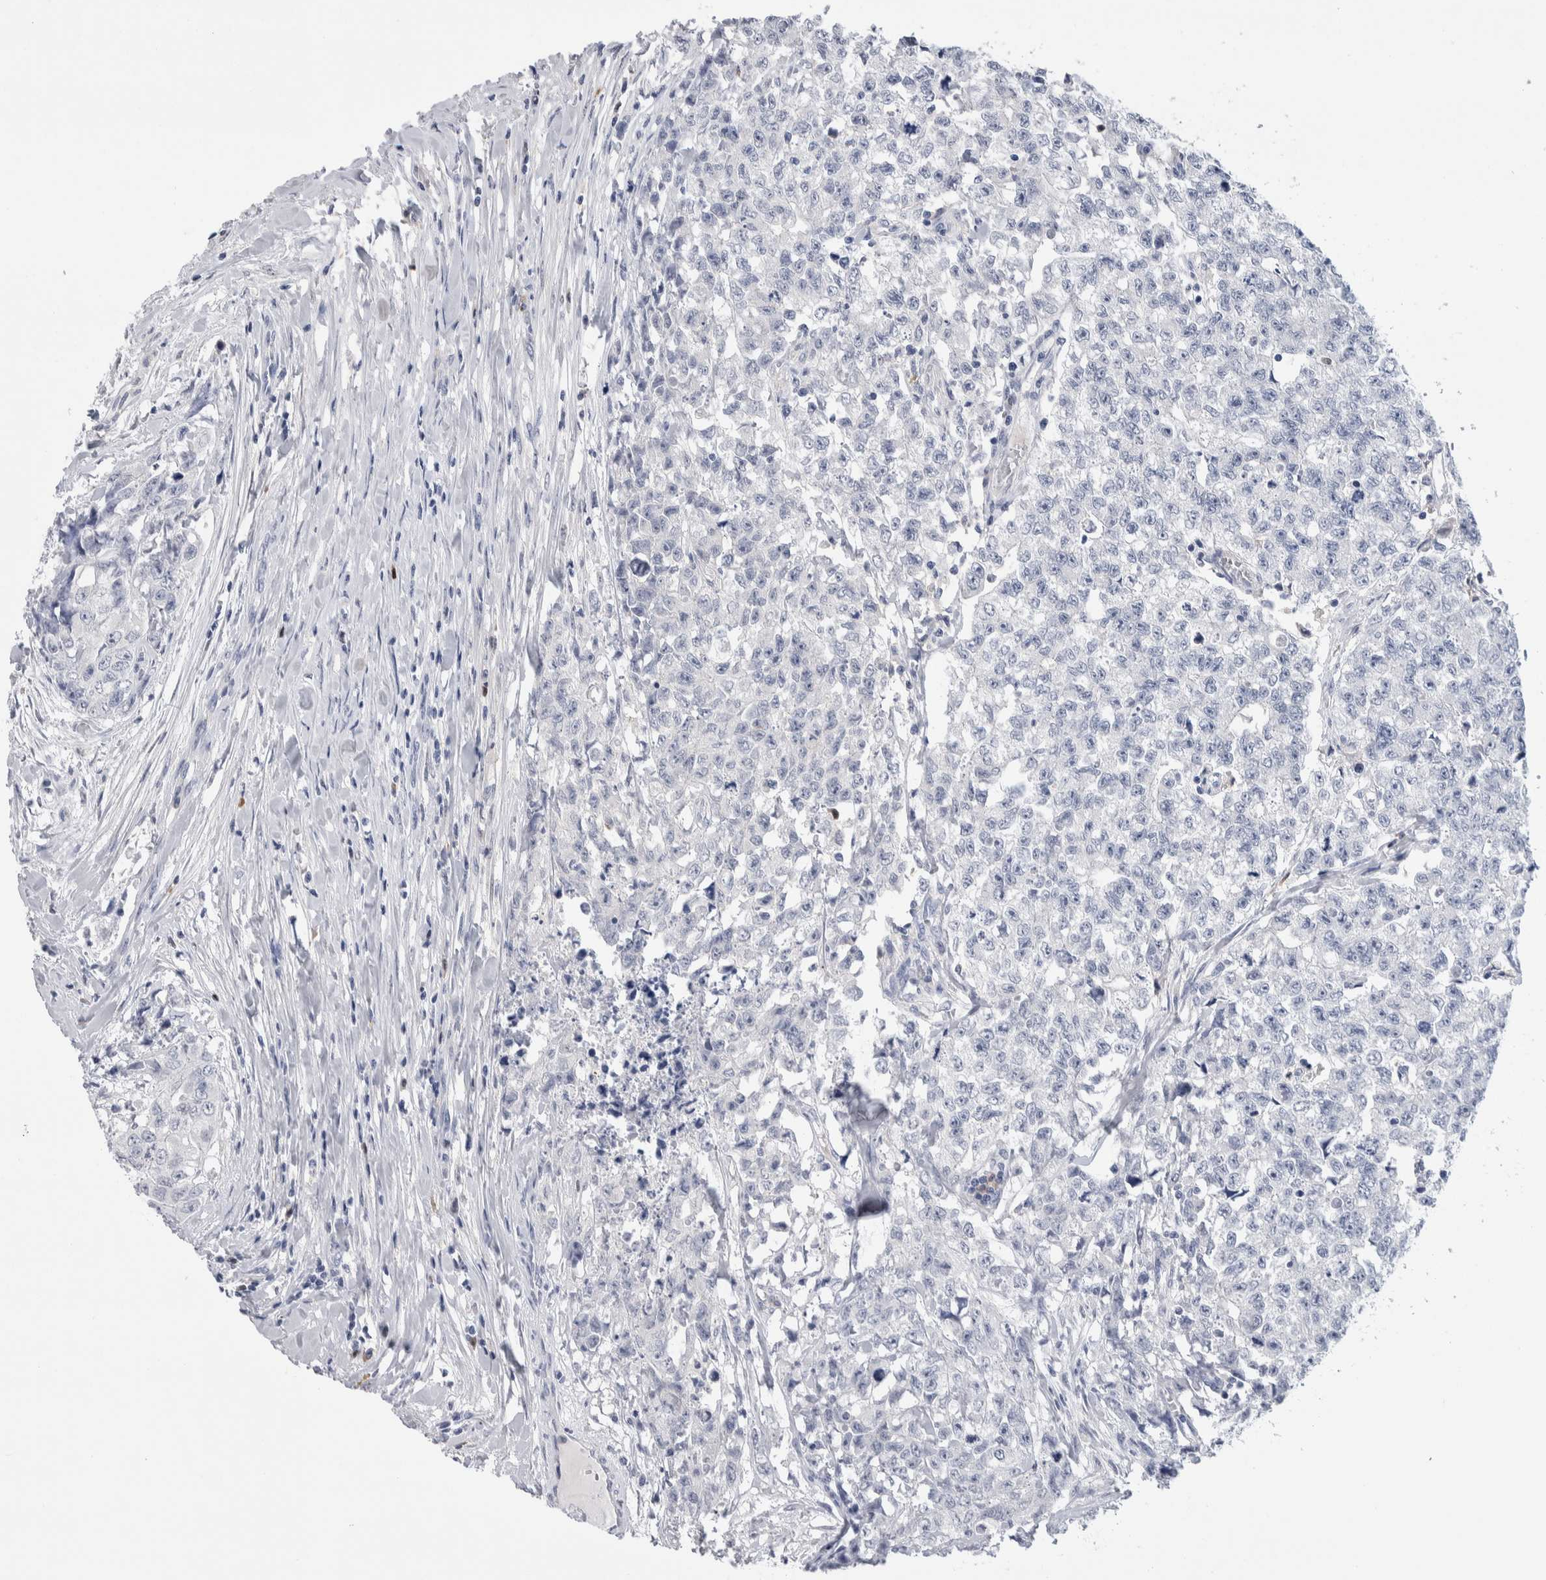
{"staining": {"intensity": "negative", "quantity": "none", "location": "none"}, "tissue": "testis cancer", "cell_type": "Tumor cells", "image_type": "cancer", "snomed": [{"axis": "morphology", "description": "Carcinoma, Embryonal, NOS"}, {"axis": "topography", "description": "Testis"}], "caption": "Tumor cells are negative for protein expression in human testis cancer.", "gene": "LURAP1L", "patient": {"sex": "male", "age": 28}}